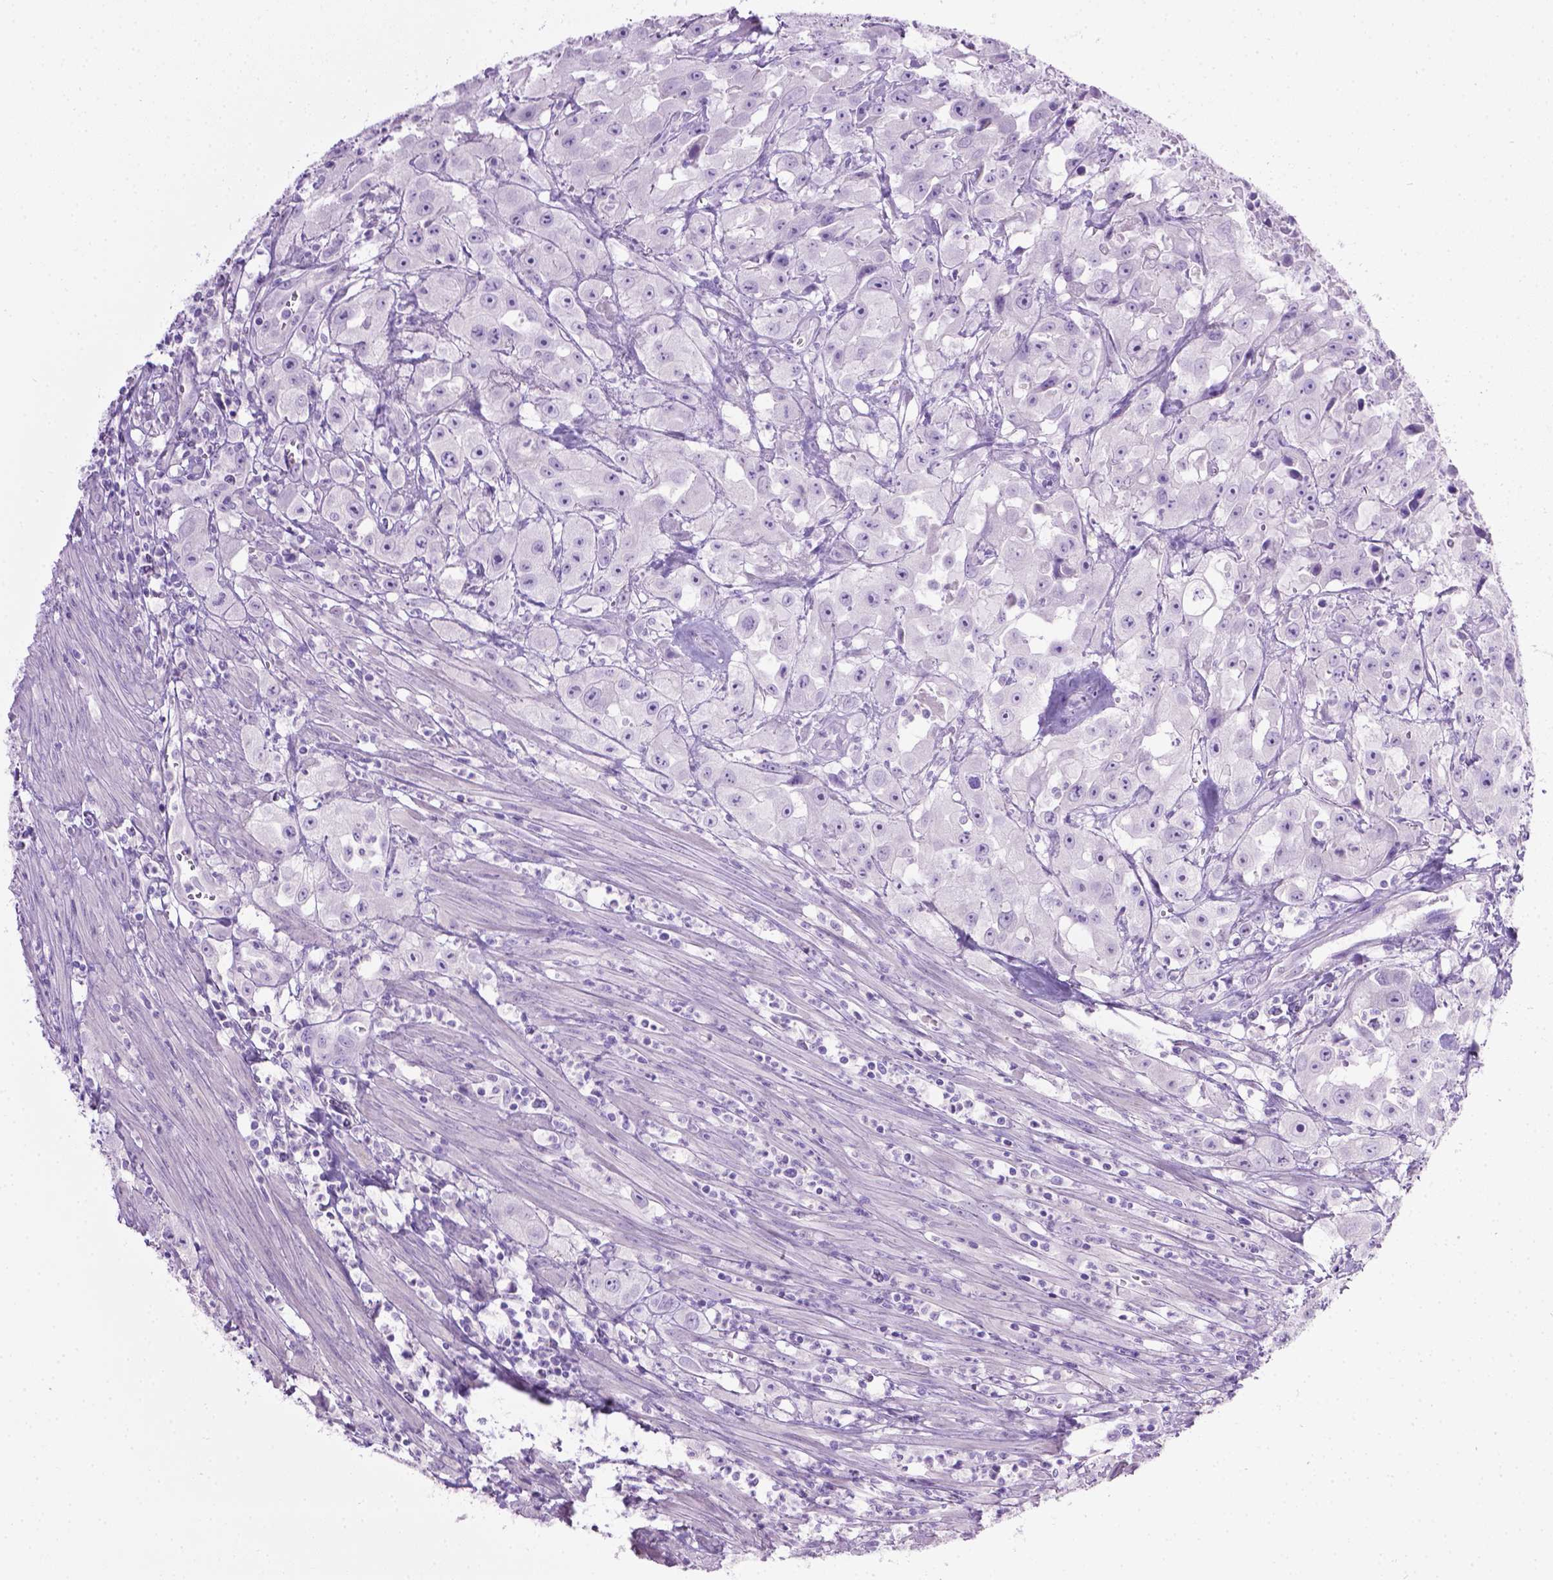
{"staining": {"intensity": "negative", "quantity": "none", "location": "none"}, "tissue": "urothelial cancer", "cell_type": "Tumor cells", "image_type": "cancer", "snomed": [{"axis": "morphology", "description": "Urothelial carcinoma, High grade"}, {"axis": "topography", "description": "Urinary bladder"}], "caption": "There is no significant staining in tumor cells of urothelial carcinoma (high-grade).", "gene": "LELP1", "patient": {"sex": "male", "age": 79}}